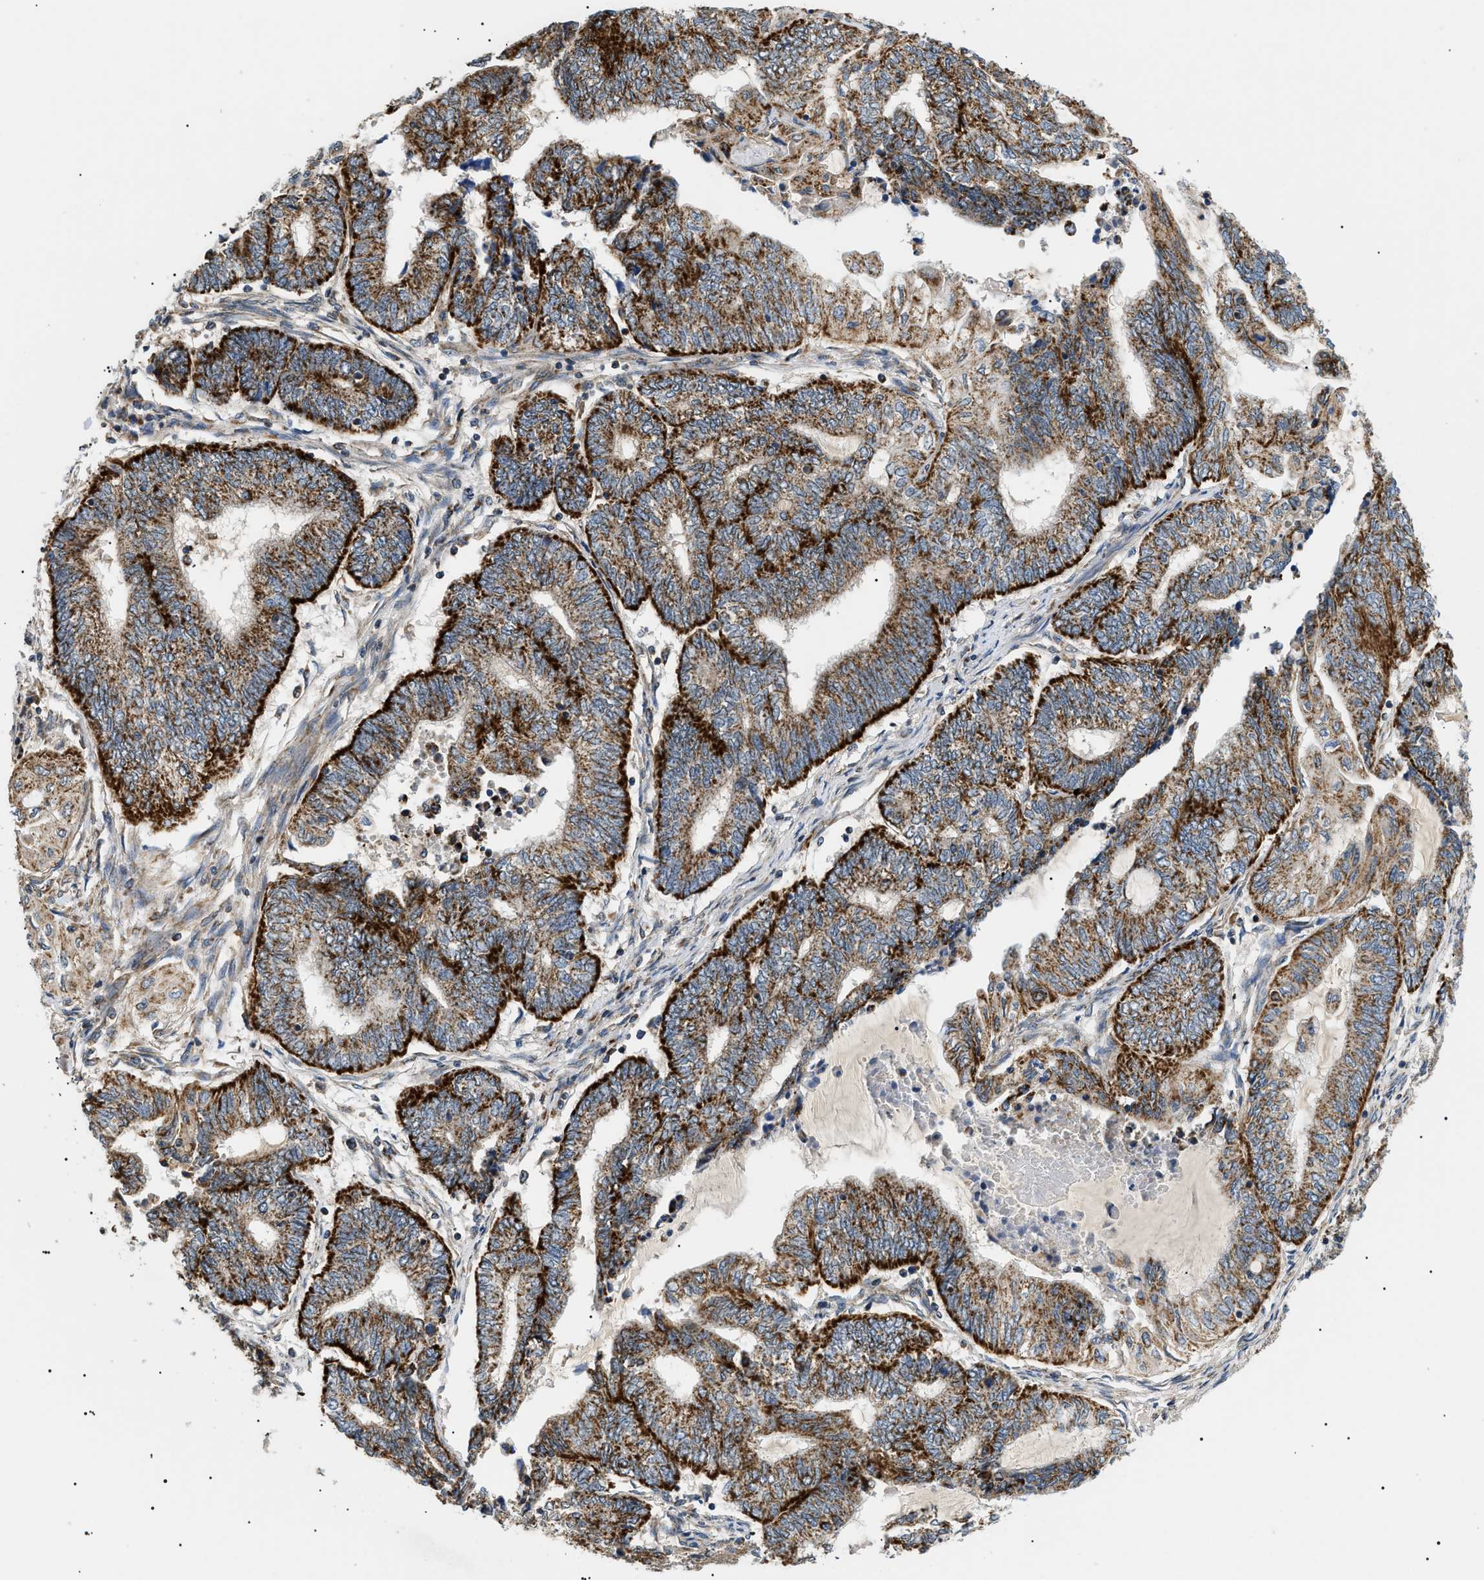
{"staining": {"intensity": "strong", "quantity": ">75%", "location": "cytoplasmic/membranous"}, "tissue": "endometrial cancer", "cell_type": "Tumor cells", "image_type": "cancer", "snomed": [{"axis": "morphology", "description": "Adenocarcinoma, NOS"}, {"axis": "topography", "description": "Uterus"}, {"axis": "topography", "description": "Endometrium"}], "caption": "Human endometrial cancer stained with a brown dye exhibits strong cytoplasmic/membranous positive positivity in approximately >75% of tumor cells.", "gene": "TOMM6", "patient": {"sex": "female", "age": 70}}